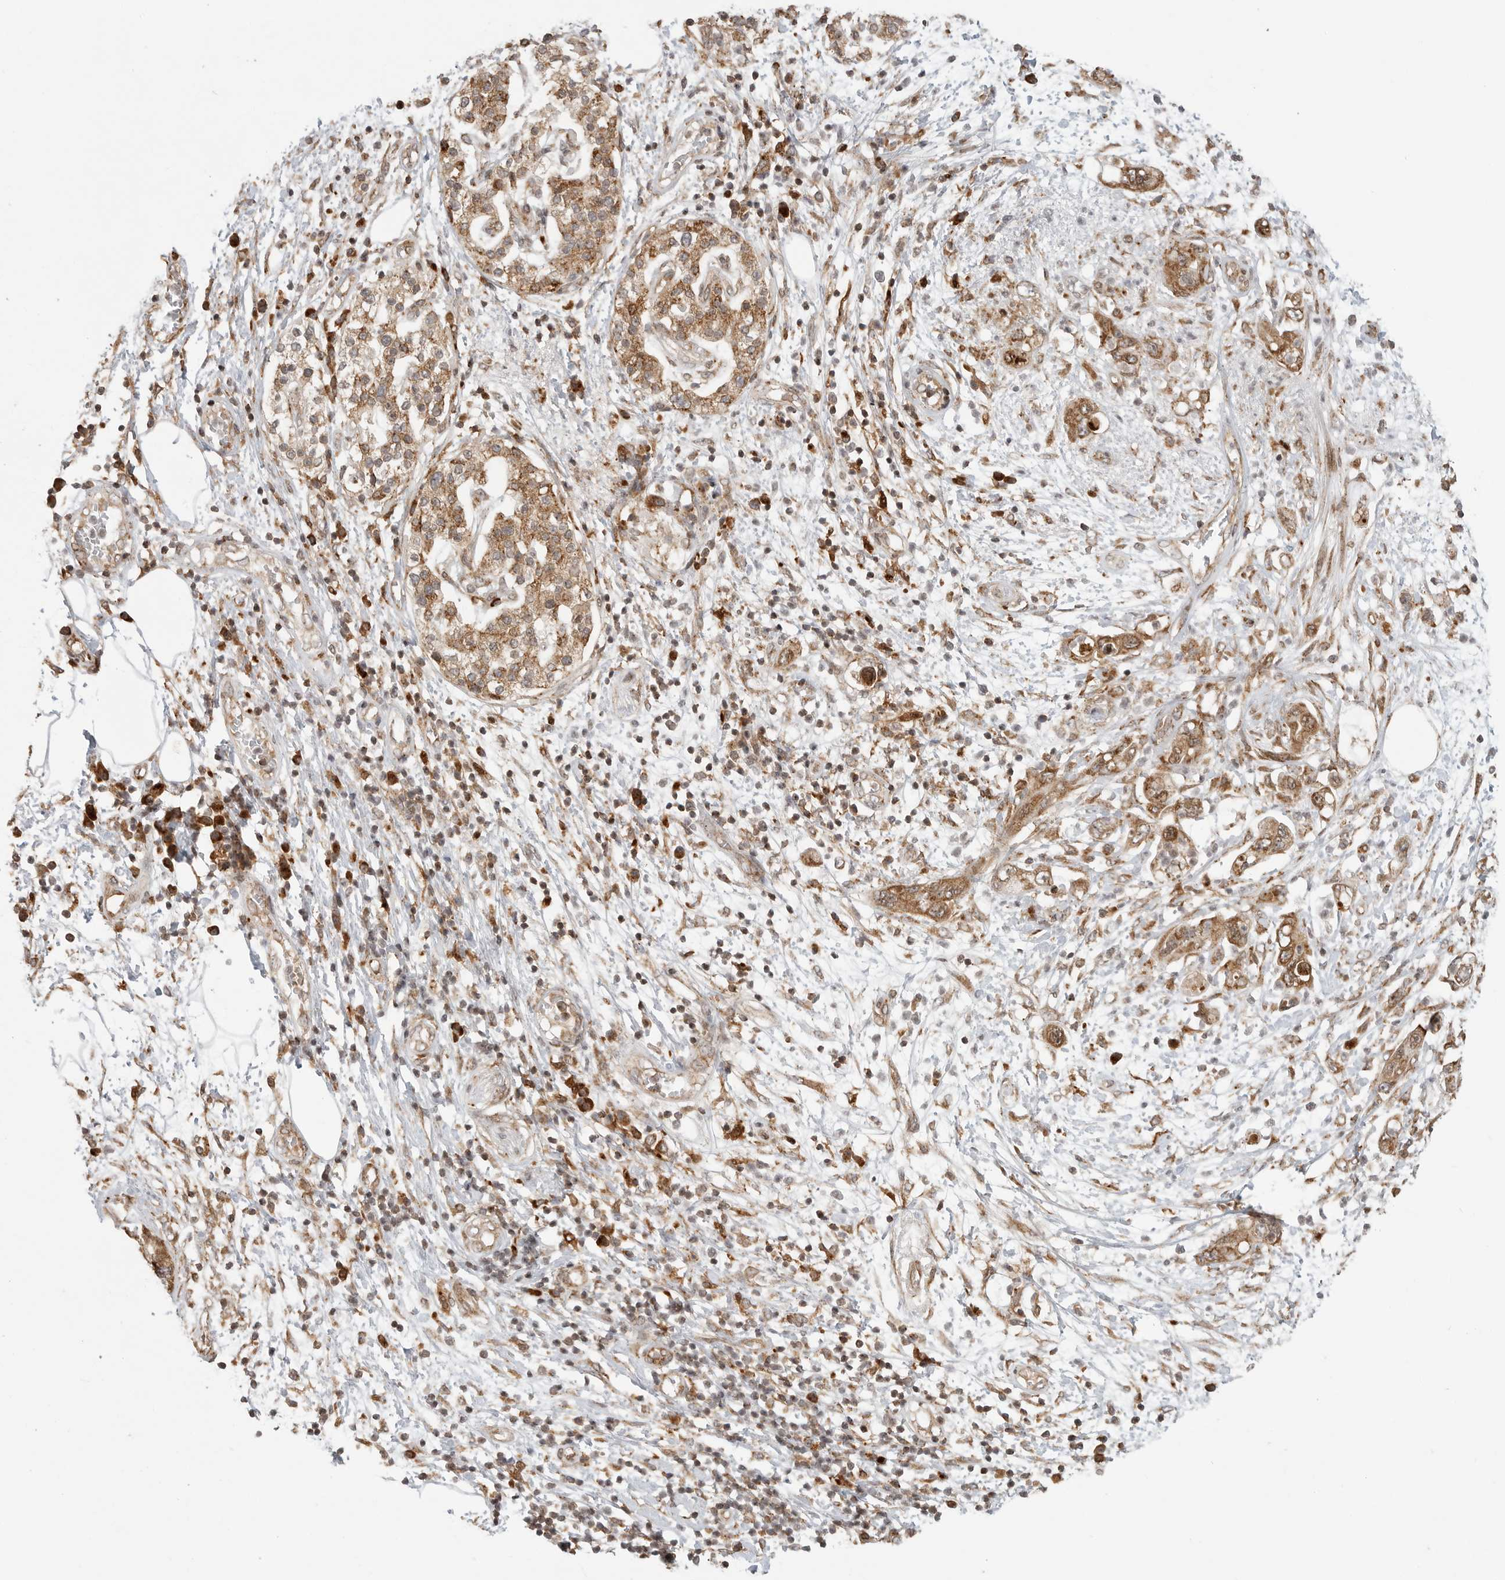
{"staining": {"intensity": "moderate", "quantity": ">75%", "location": "cytoplasmic/membranous"}, "tissue": "pancreatic cancer", "cell_type": "Tumor cells", "image_type": "cancer", "snomed": [{"axis": "morphology", "description": "Adenocarcinoma, NOS"}, {"axis": "topography", "description": "Pancreas"}], "caption": "Immunohistochemistry image of neoplastic tissue: pancreatic cancer stained using immunohistochemistry (IHC) exhibits medium levels of moderate protein expression localized specifically in the cytoplasmic/membranous of tumor cells, appearing as a cytoplasmic/membranous brown color.", "gene": "IDUA", "patient": {"sex": "female", "age": 73}}